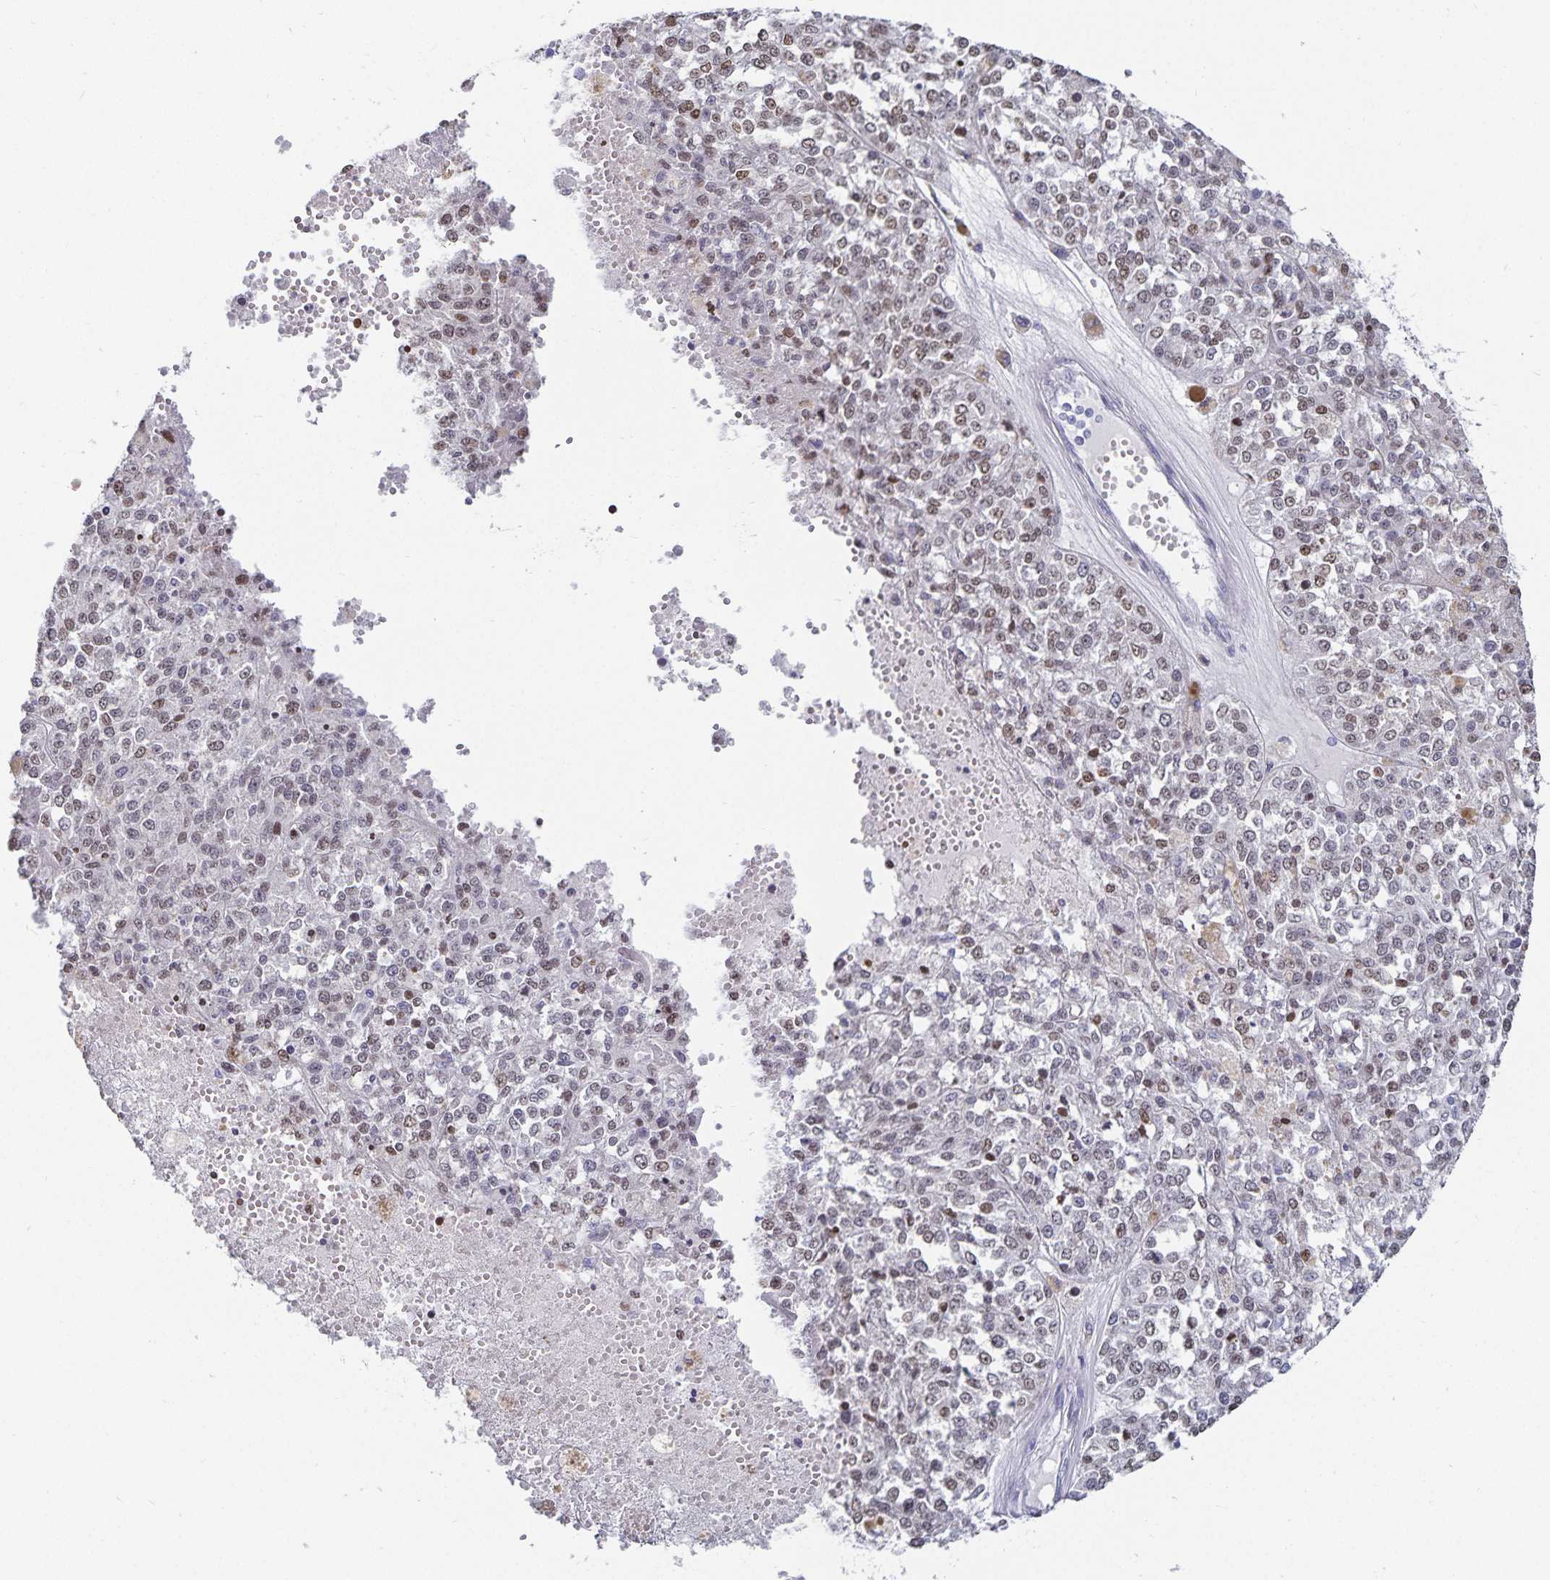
{"staining": {"intensity": "weak", "quantity": "25%-75%", "location": "nuclear"}, "tissue": "melanoma", "cell_type": "Tumor cells", "image_type": "cancer", "snomed": [{"axis": "morphology", "description": "Malignant melanoma, Metastatic site"}, {"axis": "topography", "description": "Lymph node"}], "caption": "Immunohistochemistry (IHC) of malignant melanoma (metastatic site) demonstrates low levels of weak nuclear expression in approximately 25%-75% of tumor cells.", "gene": "HMGB3", "patient": {"sex": "female", "age": 64}}